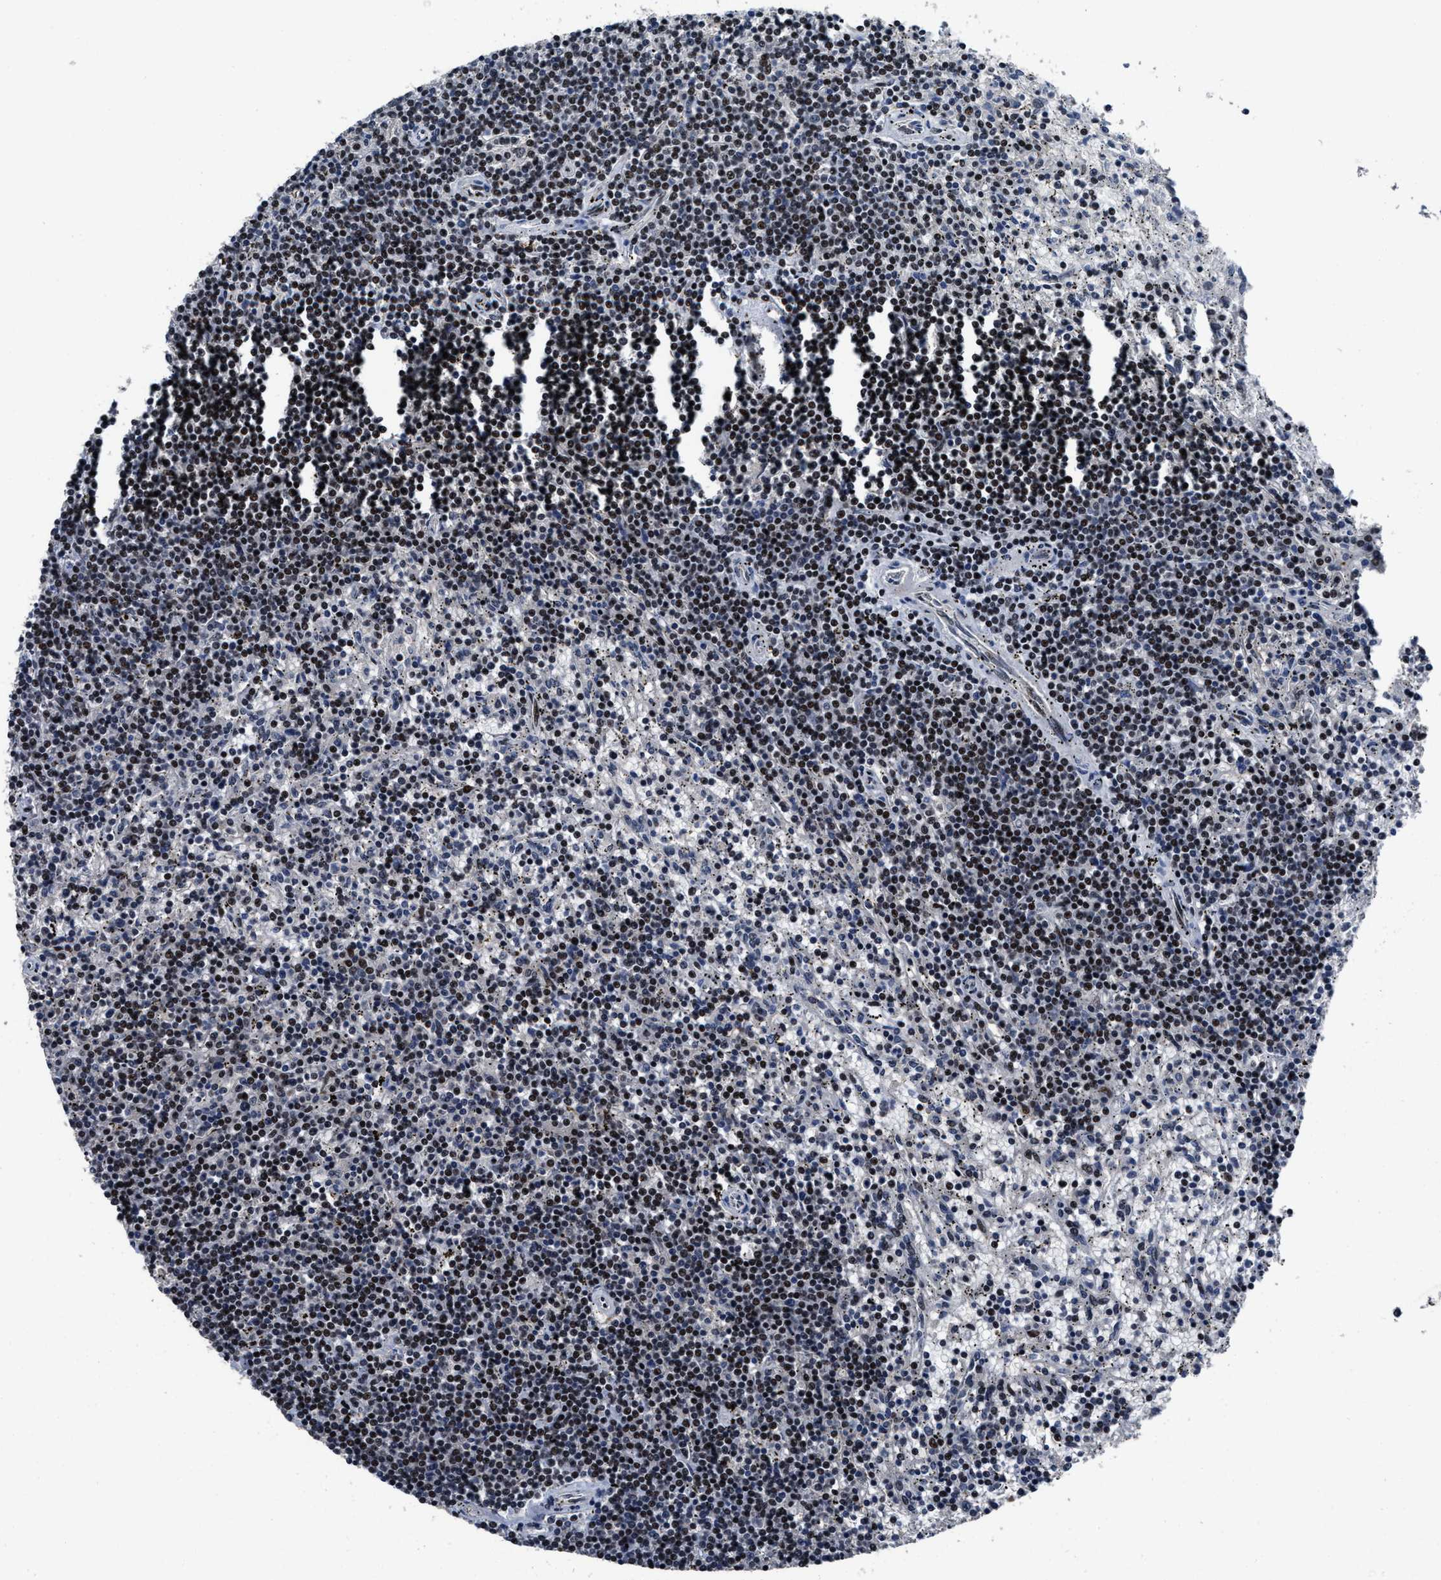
{"staining": {"intensity": "strong", "quantity": "25%-75%", "location": "nuclear"}, "tissue": "lymphoma", "cell_type": "Tumor cells", "image_type": "cancer", "snomed": [{"axis": "morphology", "description": "Malignant lymphoma, non-Hodgkin's type, Low grade"}, {"axis": "topography", "description": "Spleen"}], "caption": "Immunohistochemistry (IHC) staining of lymphoma, which displays high levels of strong nuclear staining in approximately 25%-75% of tumor cells indicating strong nuclear protein expression. The staining was performed using DAB (3,3'-diaminobenzidine) (brown) for protein detection and nuclei were counterstained in hematoxylin (blue).", "gene": "ZNF233", "patient": {"sex": "male", "age": 76}}